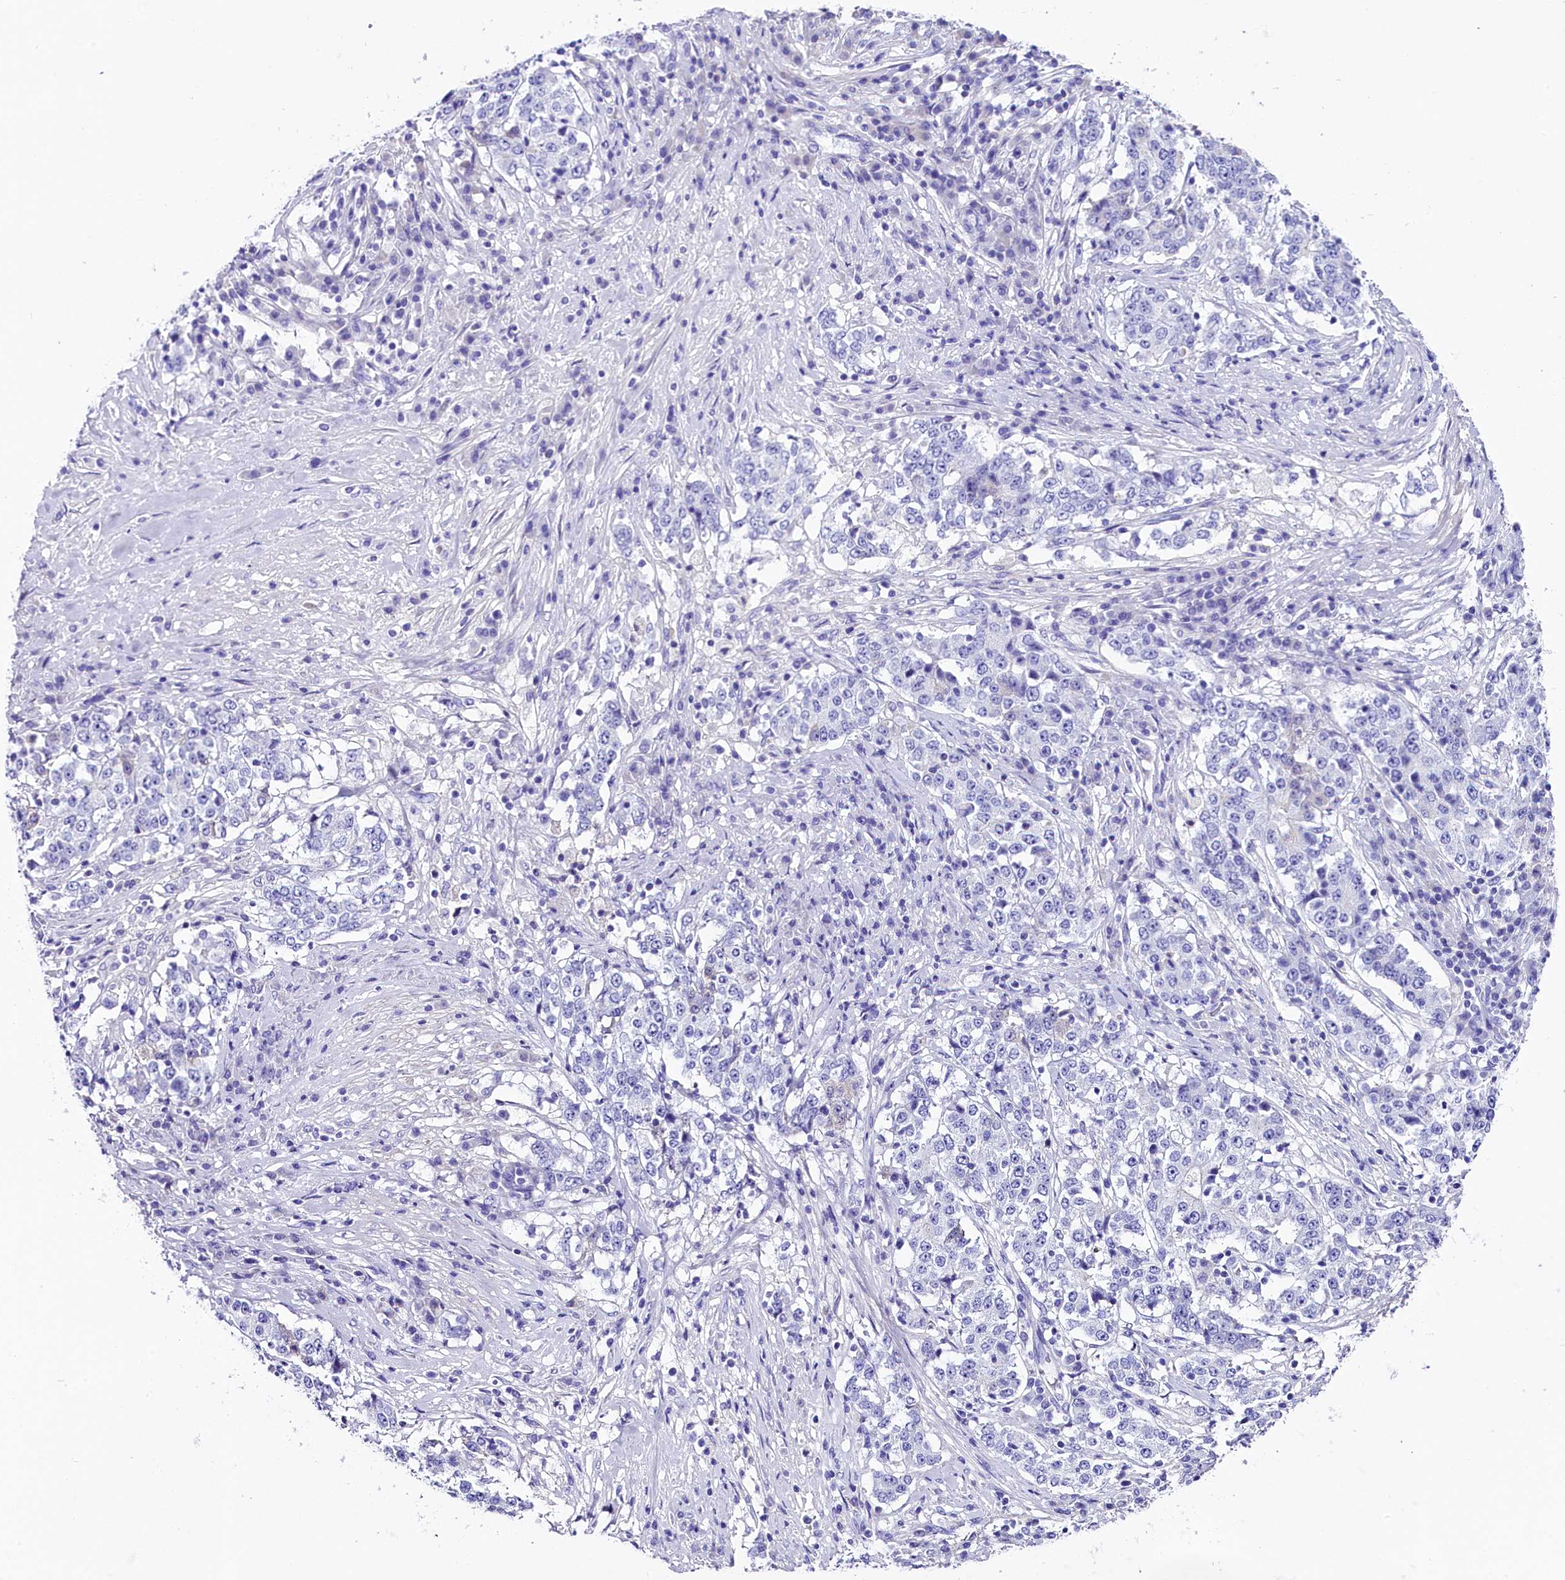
{"staining": {"intensity": "negative", "quantity": "none", "location": "none"}, "tissue": "stomach cancer", "cell_type": "Tumor cells", "image_type": "cancer", "snomed": [{"axis": "morphology", "description": "Adenocarcinoma, NOS"}, {"axis": "topography", "description": "Stomach"}], "caption": "The photomicrograph displays no significant positivity in tumor cells of stomach cancer (adenocarcinoma). (DAB (3,3'-diaminobenzidine) IHC with hematoxylin counter stain).", "gene": "SKIDA1", "patient": {"sex": "male", "age": 59}}